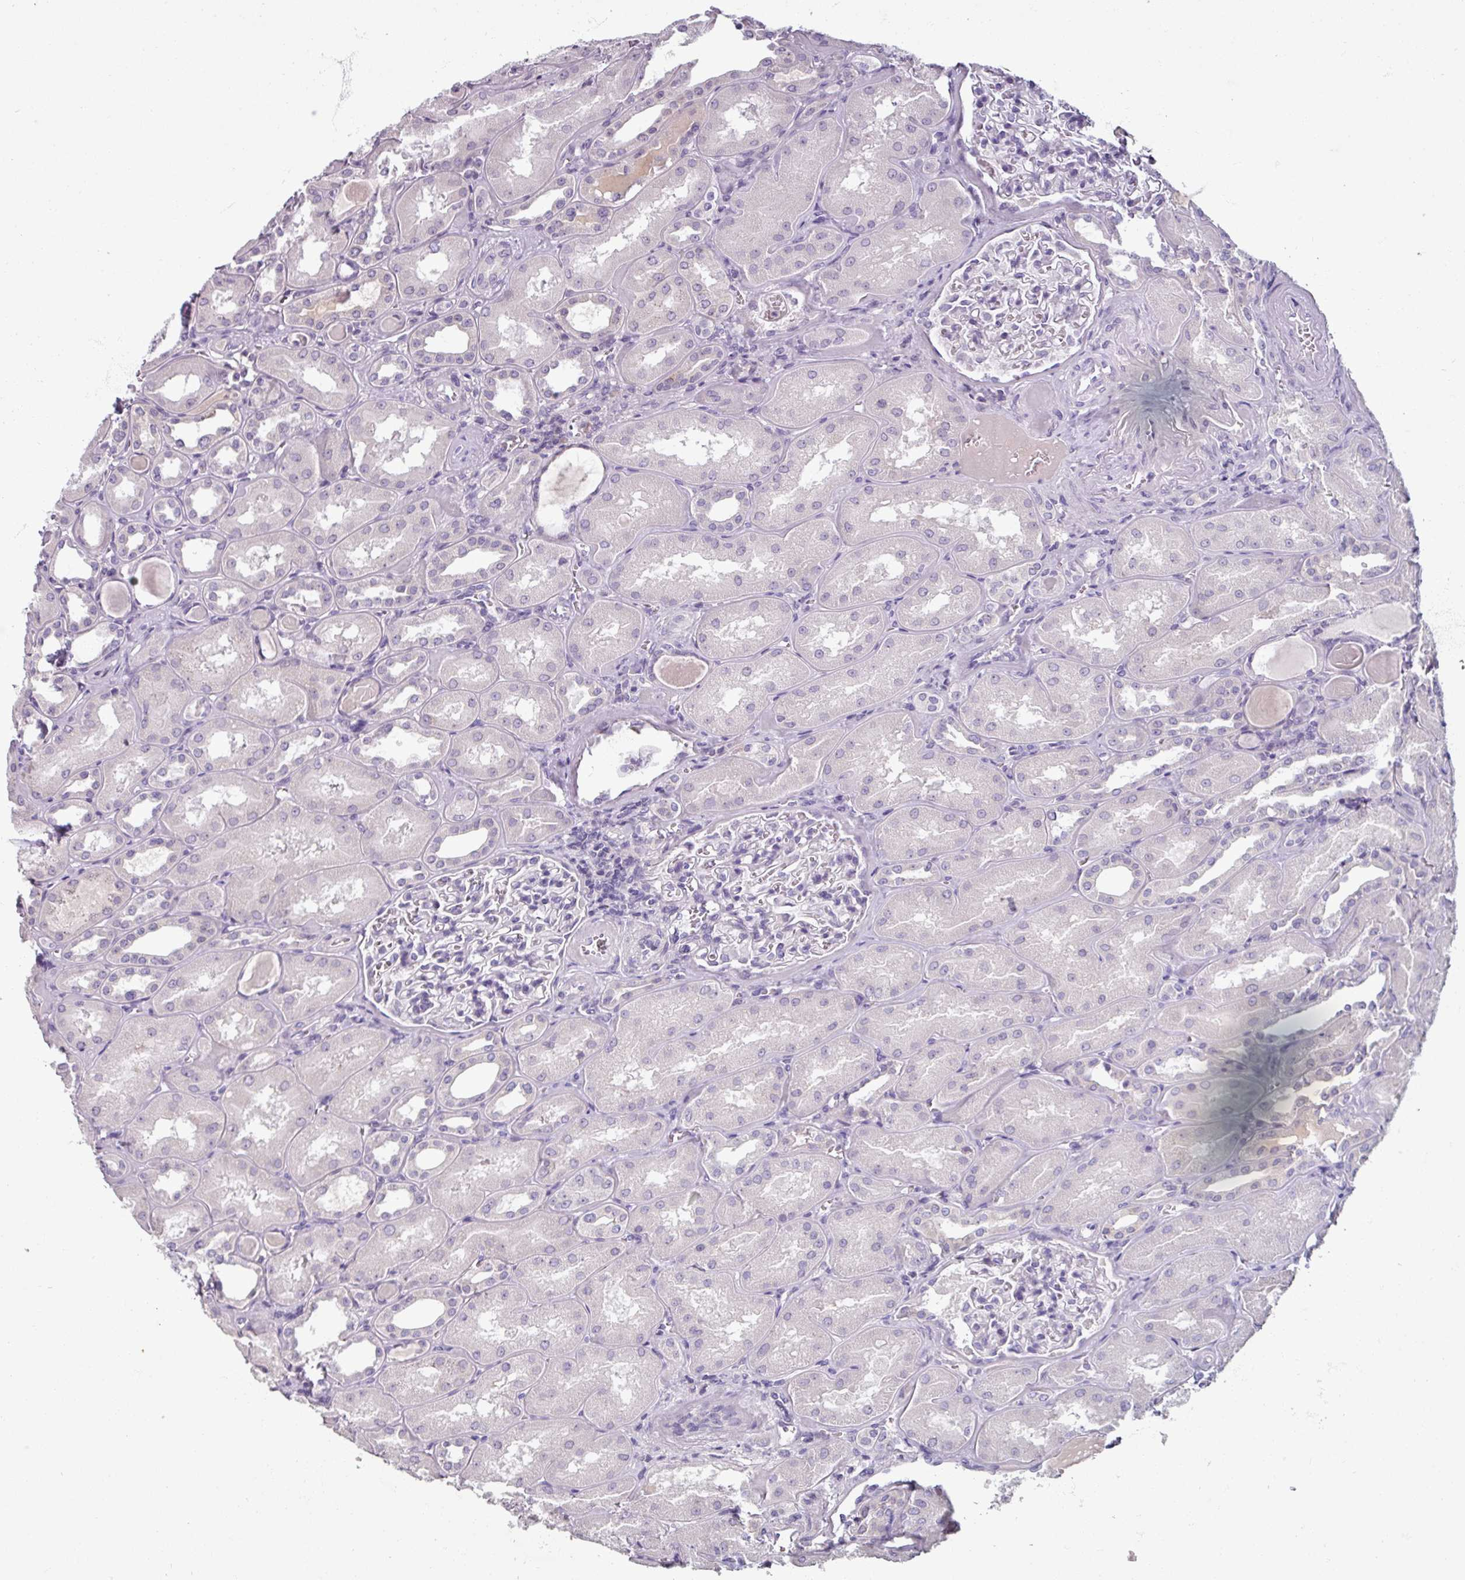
{"staining": {"intensity": "negative", "quantity": "none", "location": "none"}, "tissue": "kidney", "cell_type": "Cells in glomeruli", "image_type": "normal", "snomed": [{"axis": "morphology", "description": "Normal tissue, NOS"}, {"axis": "topography", "description": "Kidney"}], "caption": "Protein analysis of unremarkable kidney reveals no significant expression in cells in glomeruli.", "gene": "SMIM11", "patient": {"sex": "male", "age": 61}}